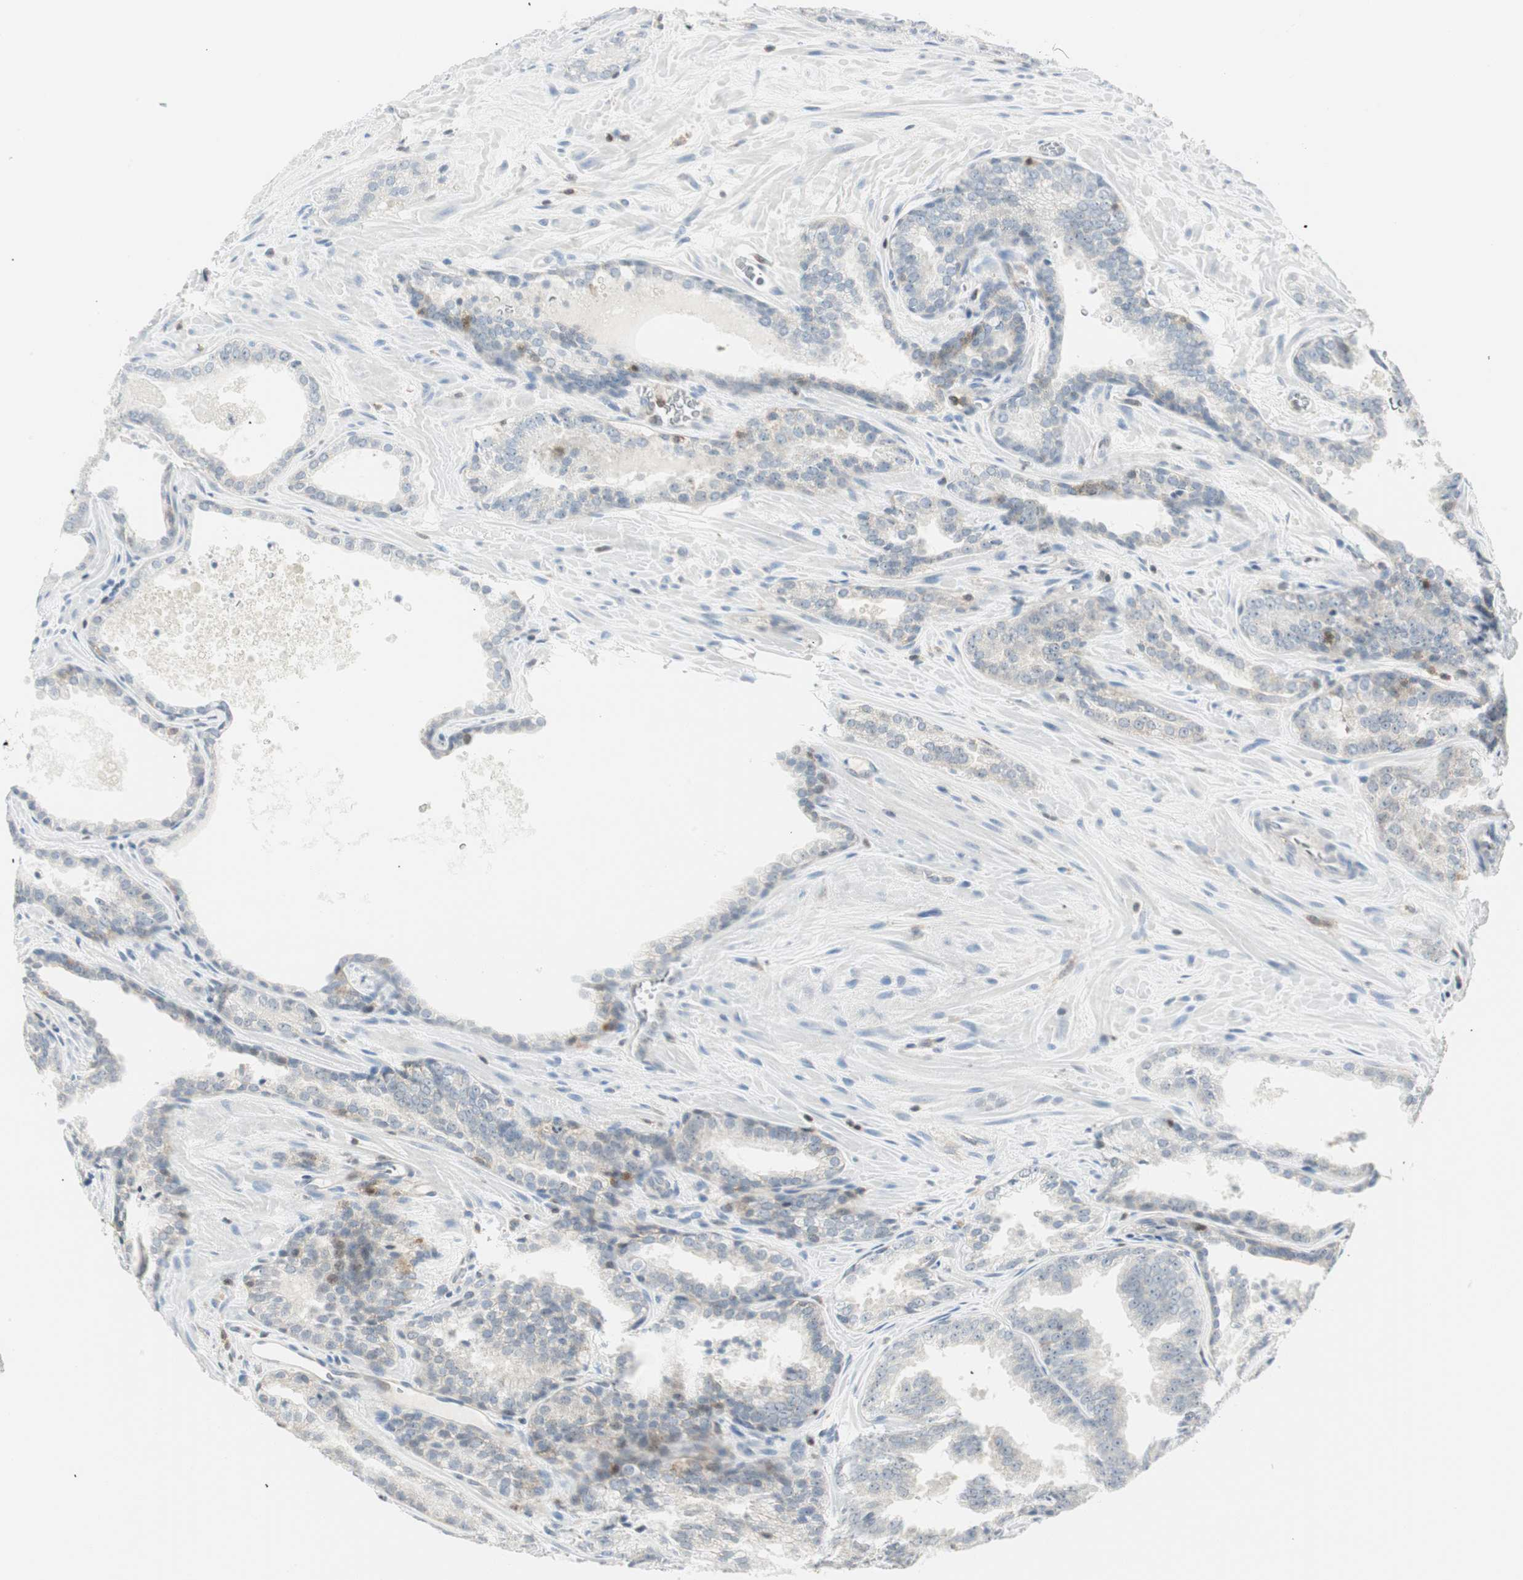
{"staining": {"intensity": "negative", "quantity": "none", "location": "none"}, "tissue": "prostate cancer", "cell_type": "Tumor cells", "image_type": "cancer", "snomed": [{"axis": "morphology", "description": "Adenocarcinoma, Low grade"}, {"axis": "topography", "description": "Prostate"}], "caption": "The IHC photomicrograph has no significant positivity in tumor cells of adenocarcinoma (low-grade) (prostate) tissue. Brightfield microscopy of immunohistochemistry stained with DAB (brown) and hematoxylin (blue), captured at high magnification.", "gene": "PPP1CA", "patient": {"sex": "male", "age": 60}}